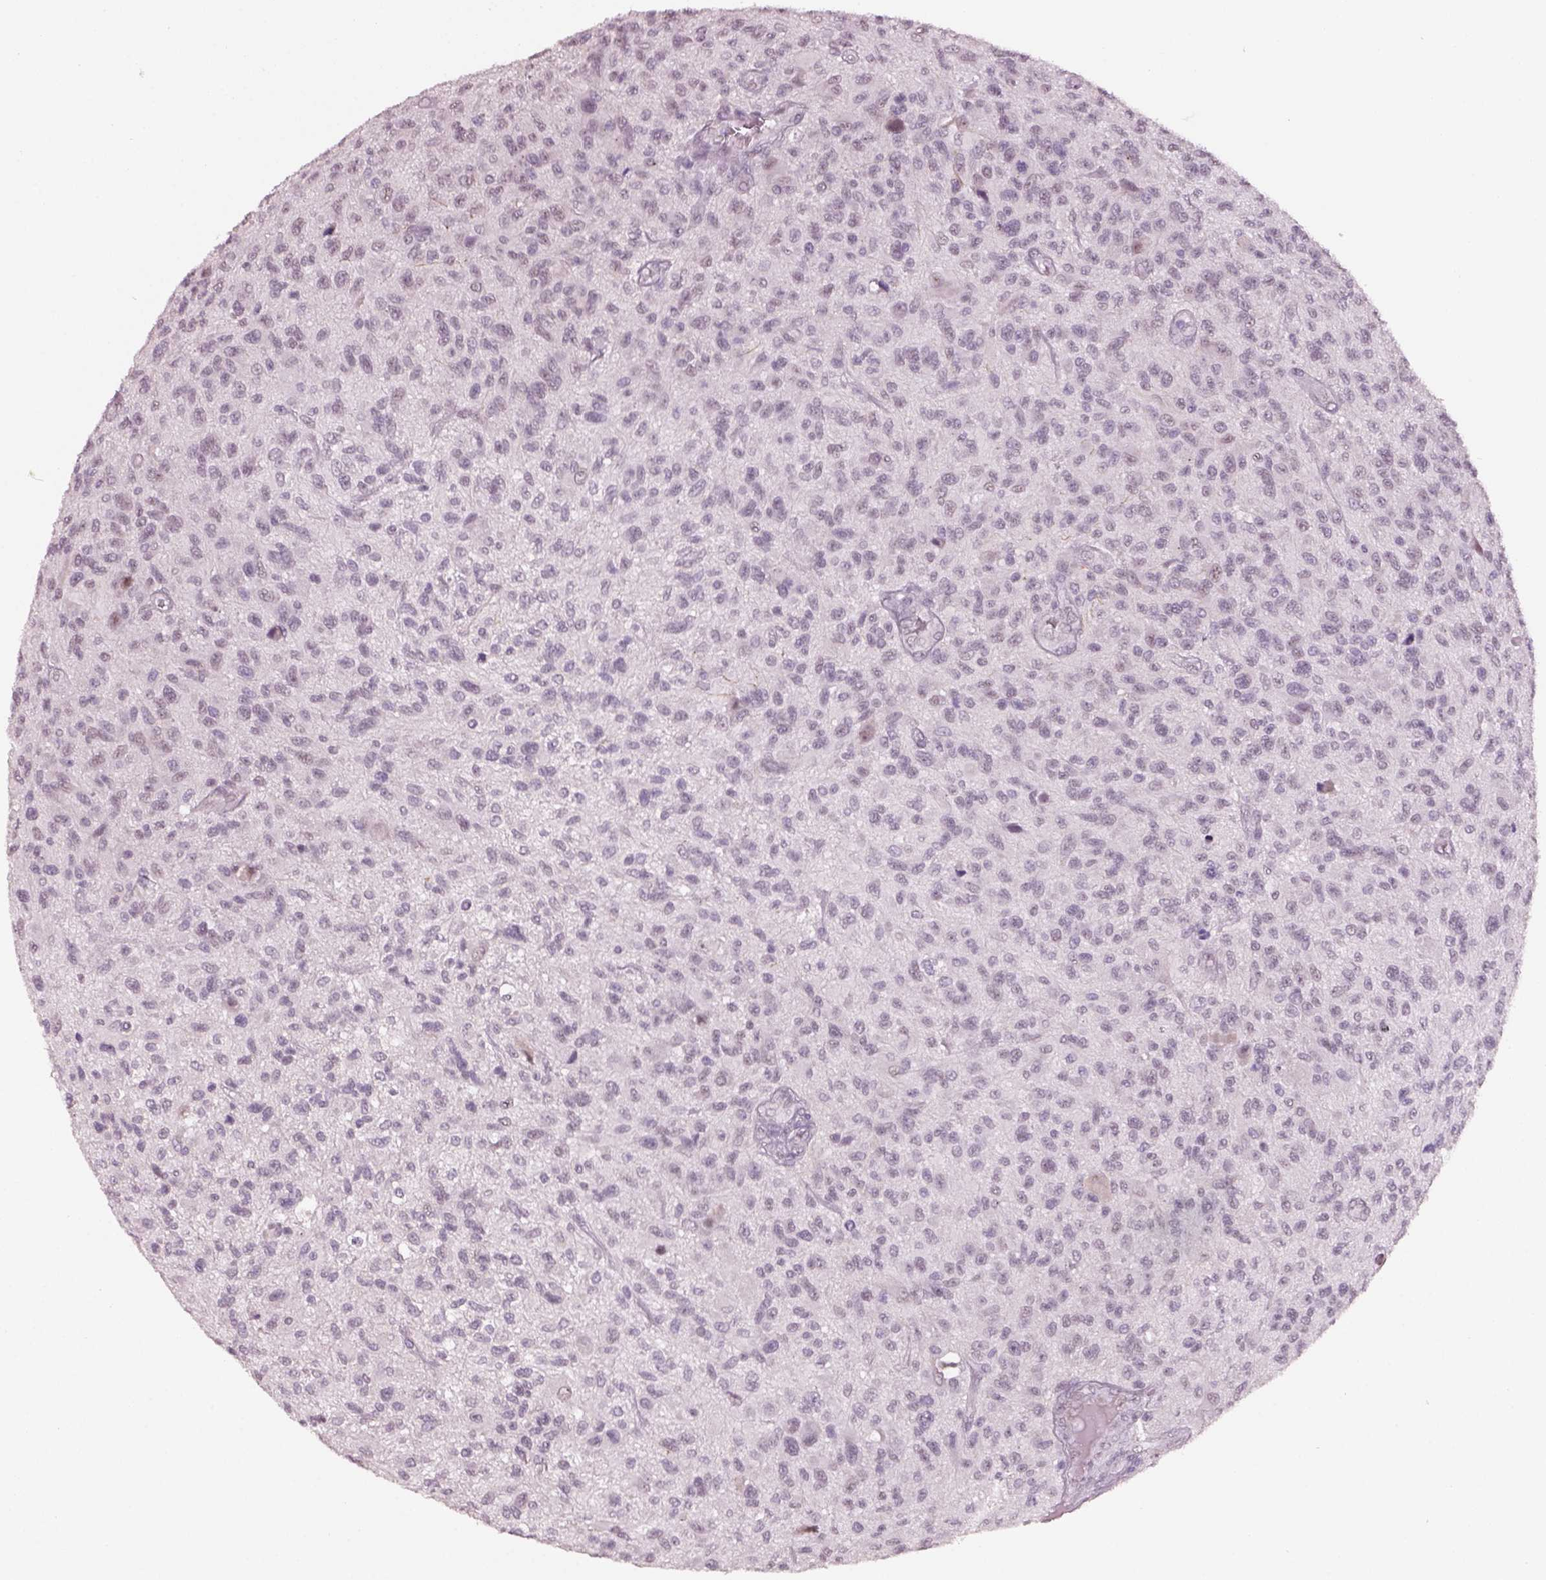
{"staining": {"intensity": "negative", "quantity": "none", "location": "none"}, "tissue": "glioma", "cell_type": "Tumor cells", "image_type": "cancer", "snomed": [{"axis": "morphology", "description": "Glioma, malignant, High grade"}, {"axis": "topography", "description": "Brain"}], "caption": "This is a image of IHC staining of glioma, which shows no staining in tumor cells.", "gene": "NAT8", "patient": {"sex": "male", "age": 47}}